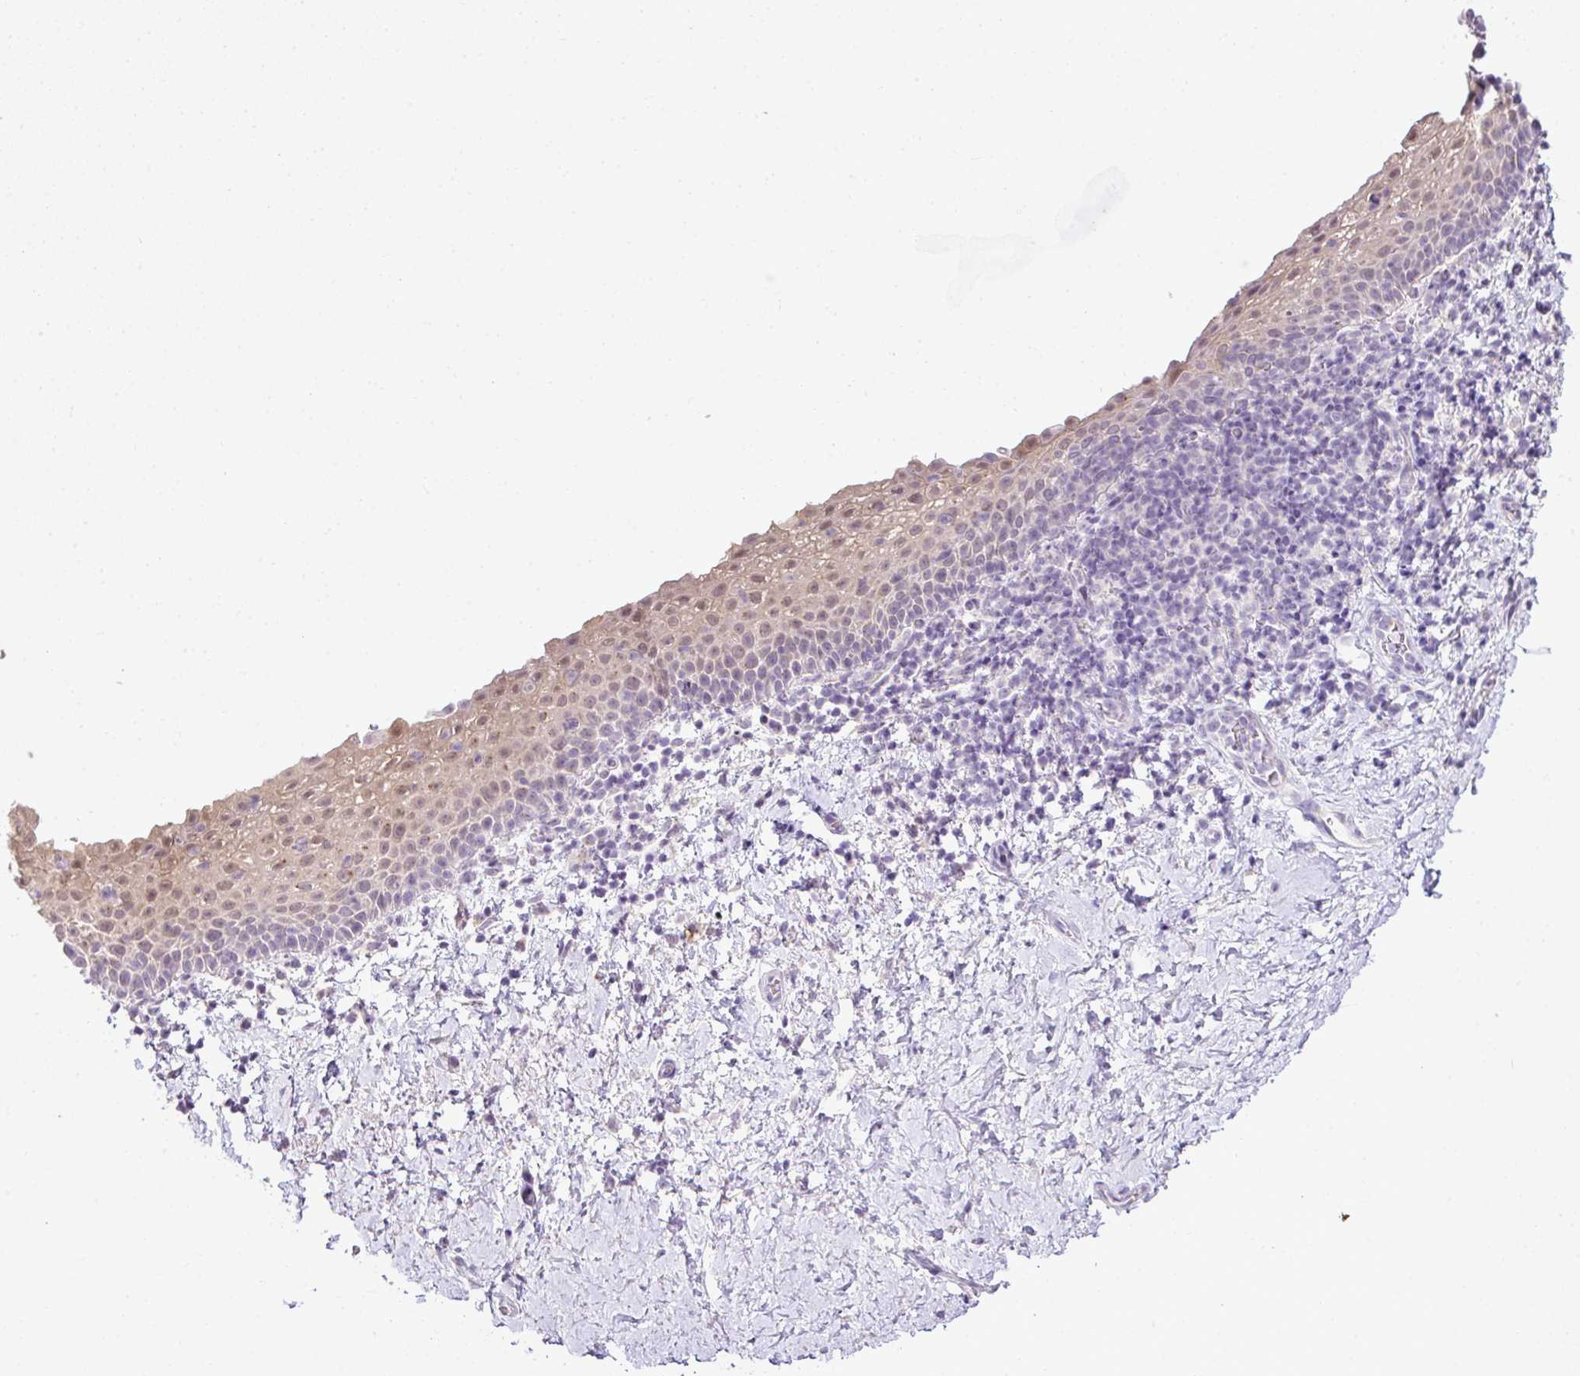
{"staining": {"intensity": "weak", "quantity": "<25%", "location": "nuclear"}, "tissue": "vagina", "cell_type": "Squamous epithelial cells", "image_type": "normal", "snomed": [{"axis": "morphology", "description": "Normal tissue, NOS"}, {"axis": "topography", "description": "Vagina"}], "caption": "DAB immunohistochemical staining of unremarkable vagina displays no significant staining in squamous epithelial cells. (Immunohistochemistry (ihc), brightfield microscopy, high magnification).", "gene": "CMPK1", "patient": {"sex": "female", "age": 61}}